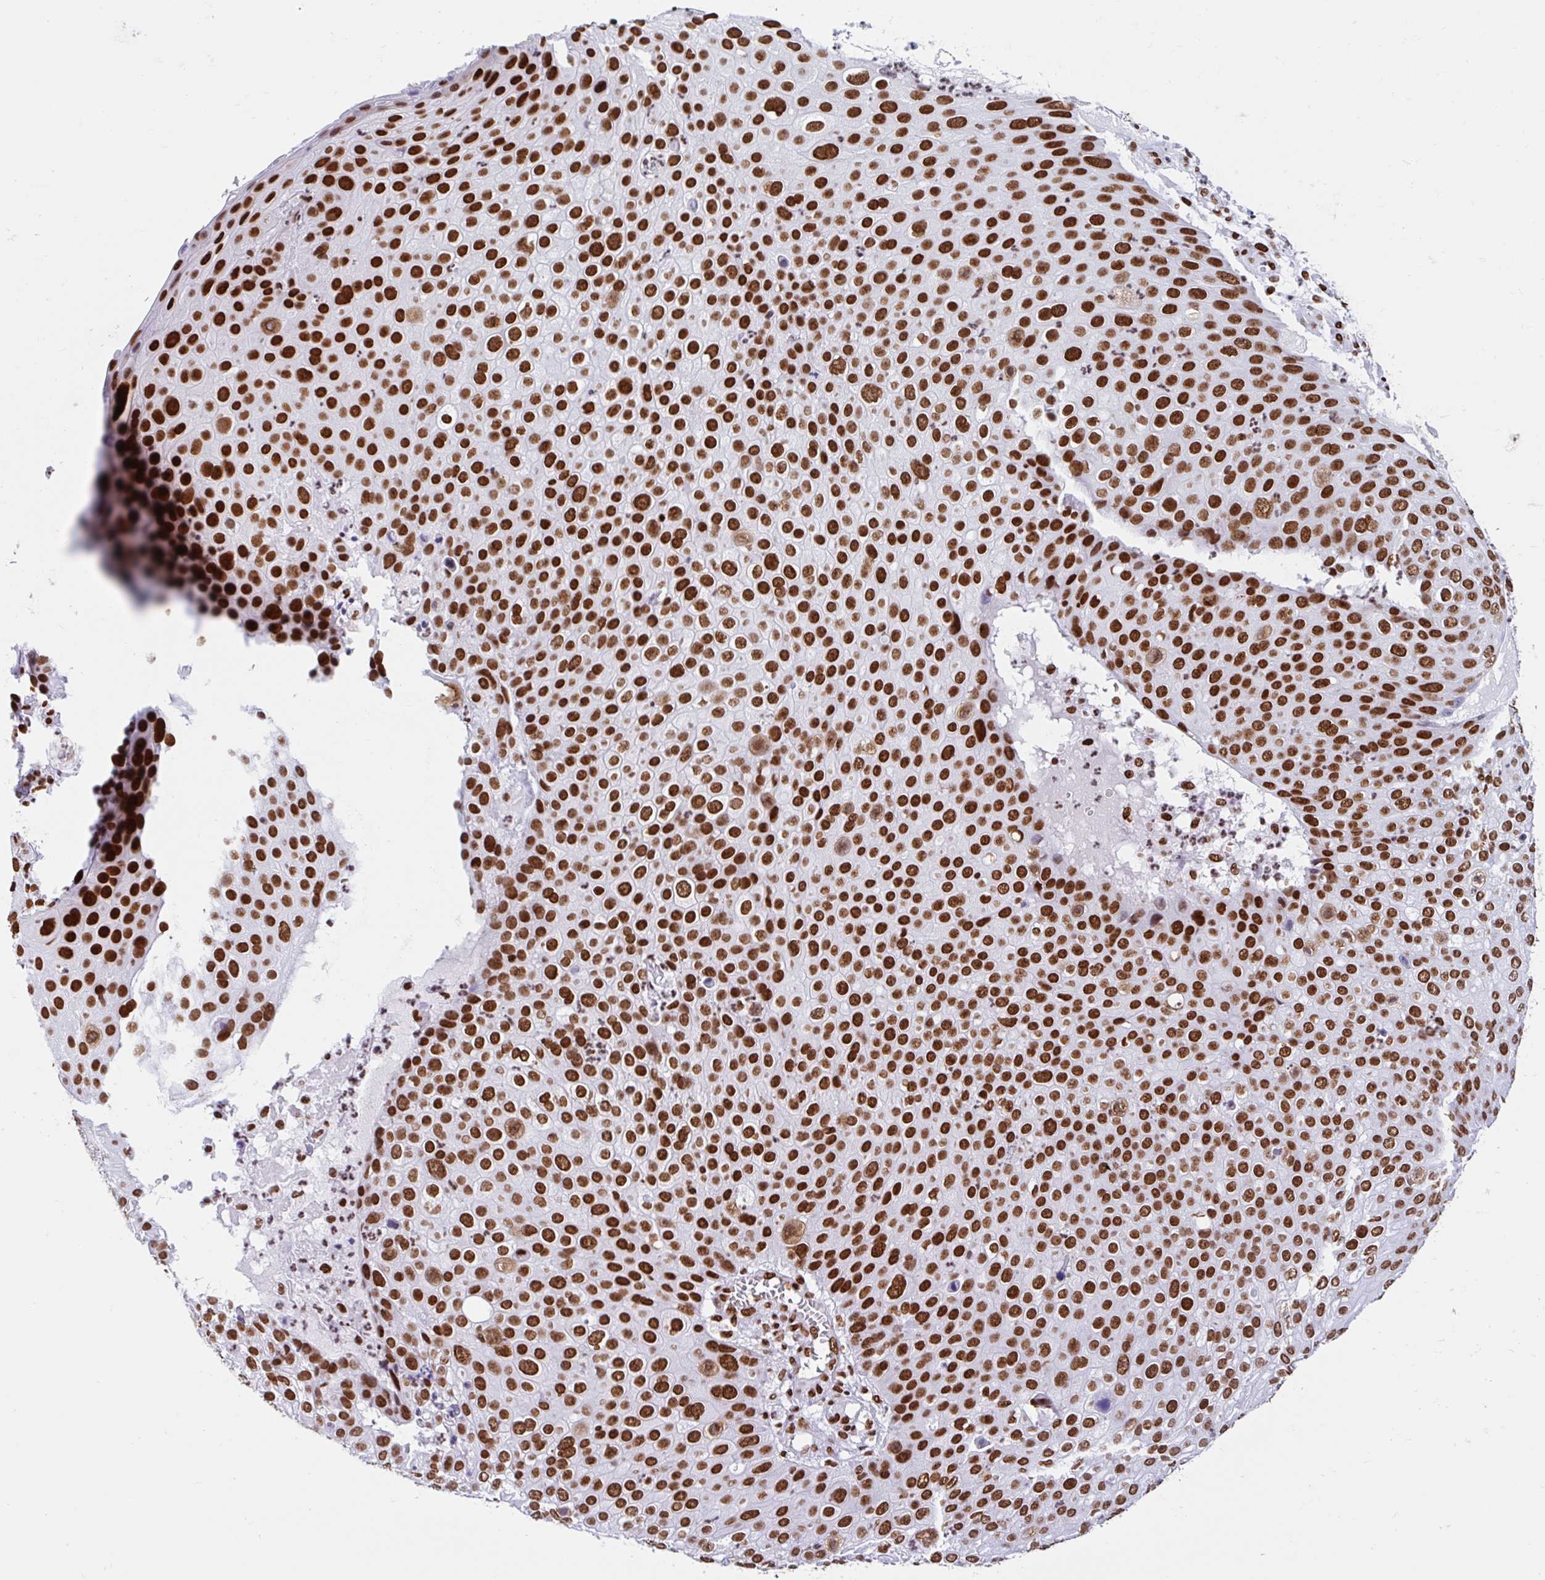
{"staining": {"intensity": "strong", "quantity": ">75%", "location": "nuclear"}, "tissue": "skin cancer", "cell_type": "Tumor cells", "image_type": "cancer", "snomed": [{"axis": "morphology", "description": "Squamous cell carcinoma, NOS"}, {"axis": "topography", "description": "Skin"}], "caption": "IHC image of human squamous cell carcinoma (skin) stained for a protein (brown), which exhibits high levels of strong nuclear staining in about >75% of tumor cells.", "gene": "KHDRBS1", "patient": {"sex": "male", "age": 71}}